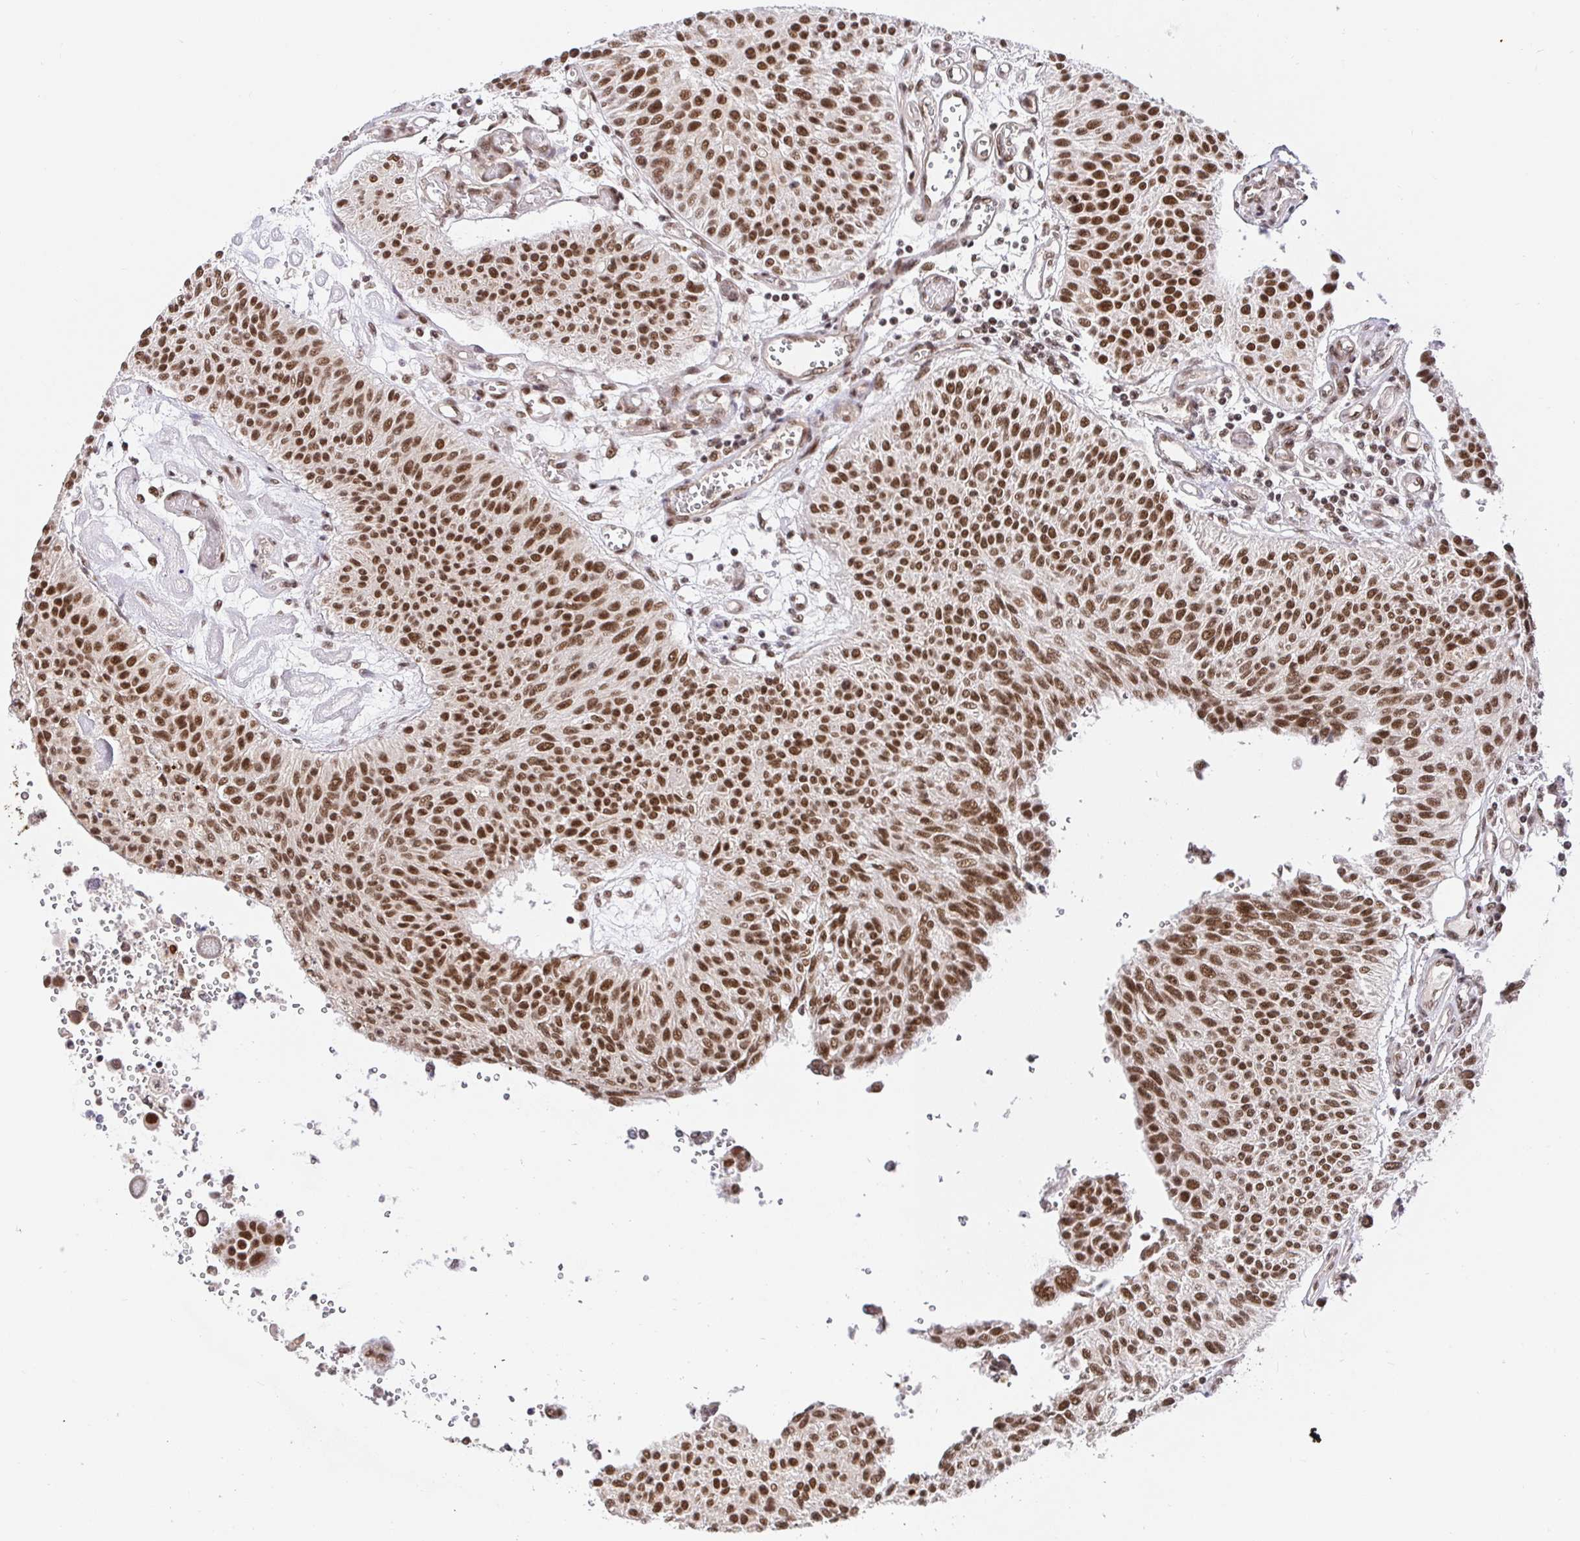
{"staining": {"intensity": "strong", "quantity": ">75%", "location": "nuclear"}, "tissue": "urothelial cancer", "cell_type": "Tumor cells", "image_type": "cancer", "snomed": [{"axis": "morphology", "description": "Urothelial carcinoma, NOS"}, {"axis": "topography", "description": "Urinary bladder"}], "caption": "Human urothelial cancer stained for a protein (brown) reveals strong nuclear positive staining in approximately >75% of tumor cells.", "gene": "USF1", "patient": {"sex": "male", "age": 55}}